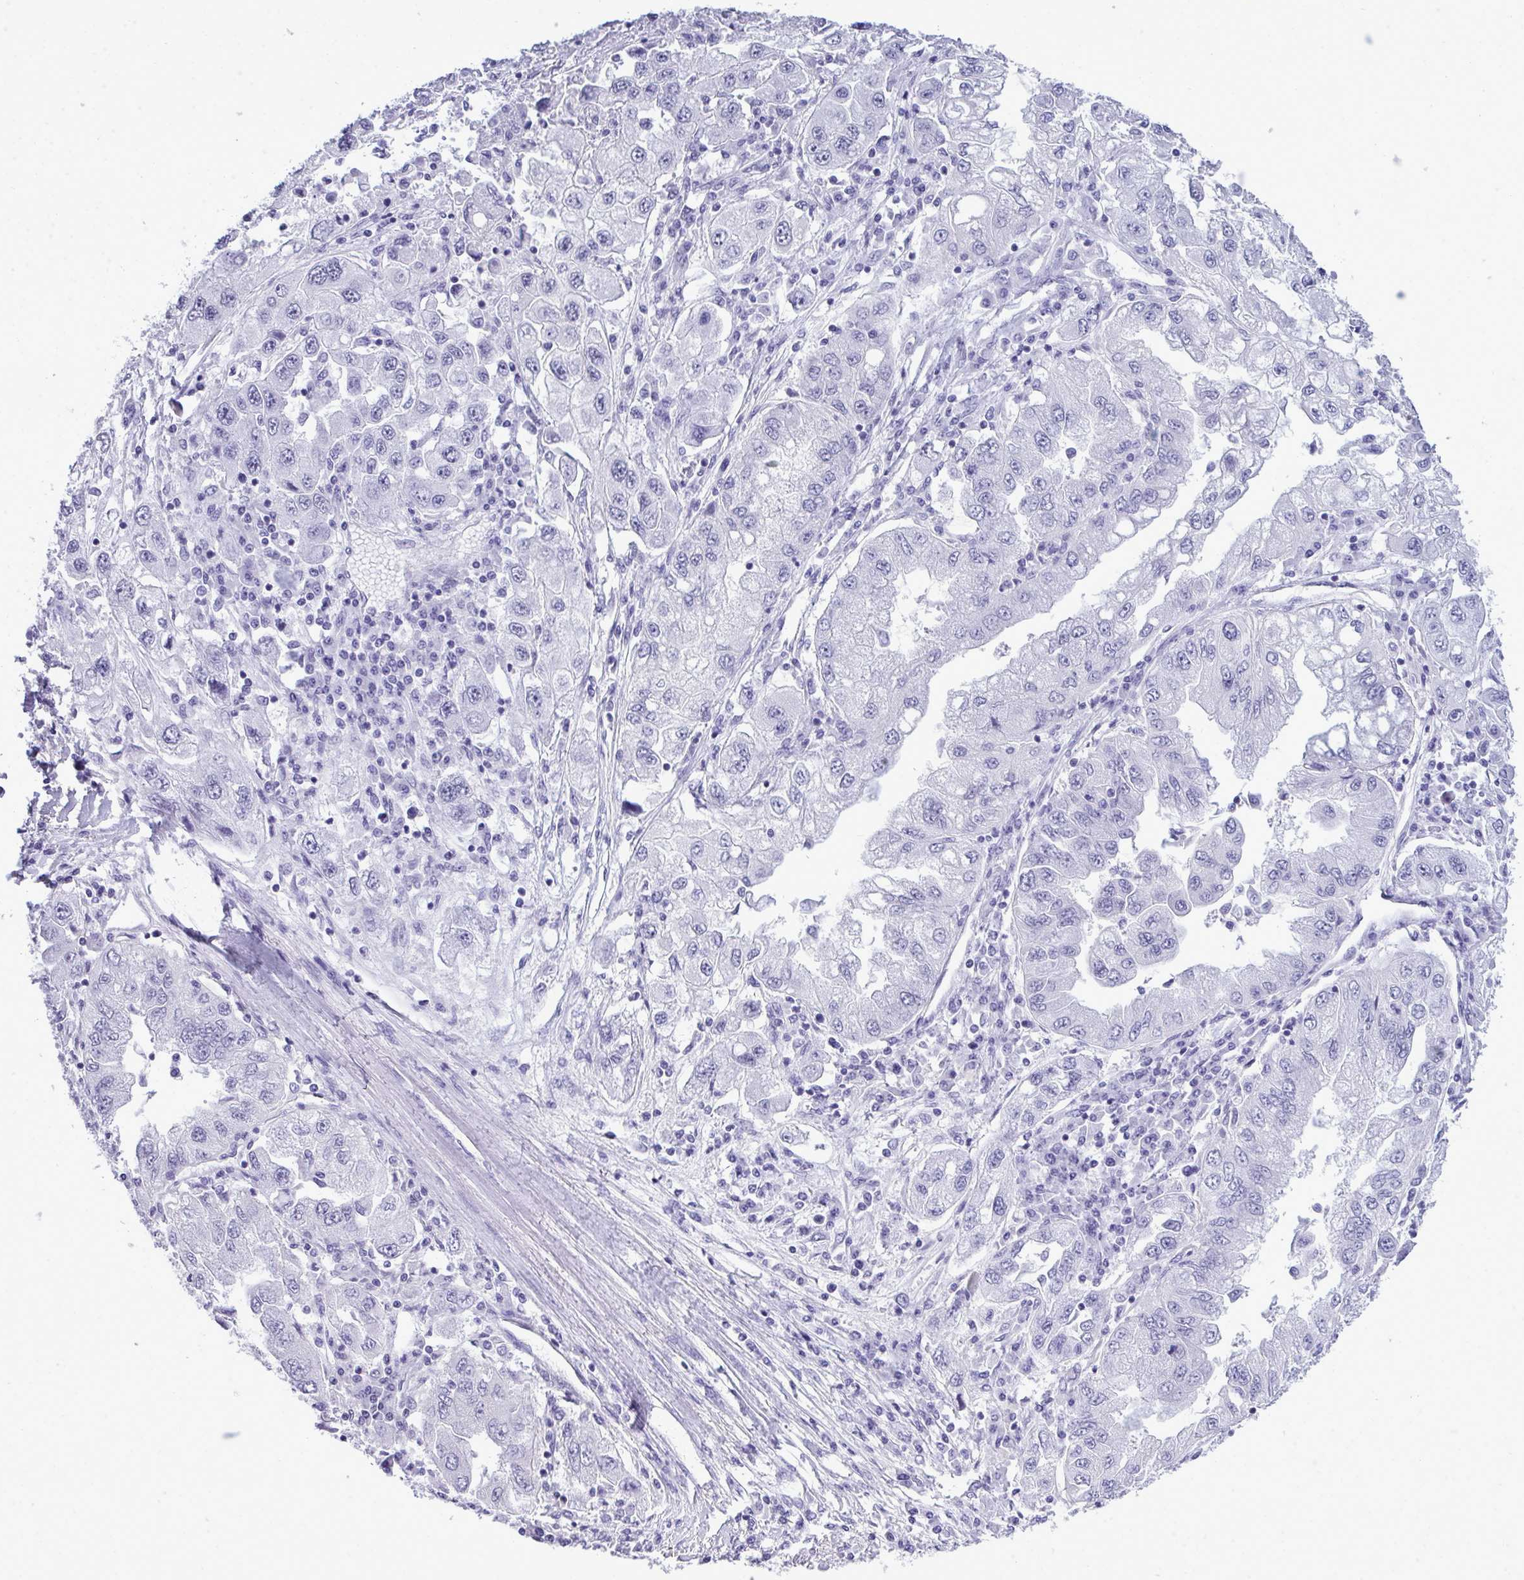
{"staining": {"intensity": "negative", "quantity": "none", "location": "none"}, "tissue": "lung cancer", "cell_type": "Tumor cells", "image_type": "cancer", "snomed": [{"axis": "morphology", "description": "Adenocarcinoma, NOS"}, {"axis": "morphology", "description": "Adenocarcinoma primary or metastatic"}, {"axis": "topography", "description": "Lung"}], "caption": "High magnification brightfield microscopy of adenocarcinoma primary or metastatic (lung) stained with DAB (brown) and counterstained with hematoxylin (blue): tumor cells show no significant positivity. The staining was performed using DAB to visualize the protein expression in brown, while the nuclei were stained in blue with hematoxylin (Magnification: 20x).", "gene": "PRM2", "patient": {"sex": "male", "age": 74}}